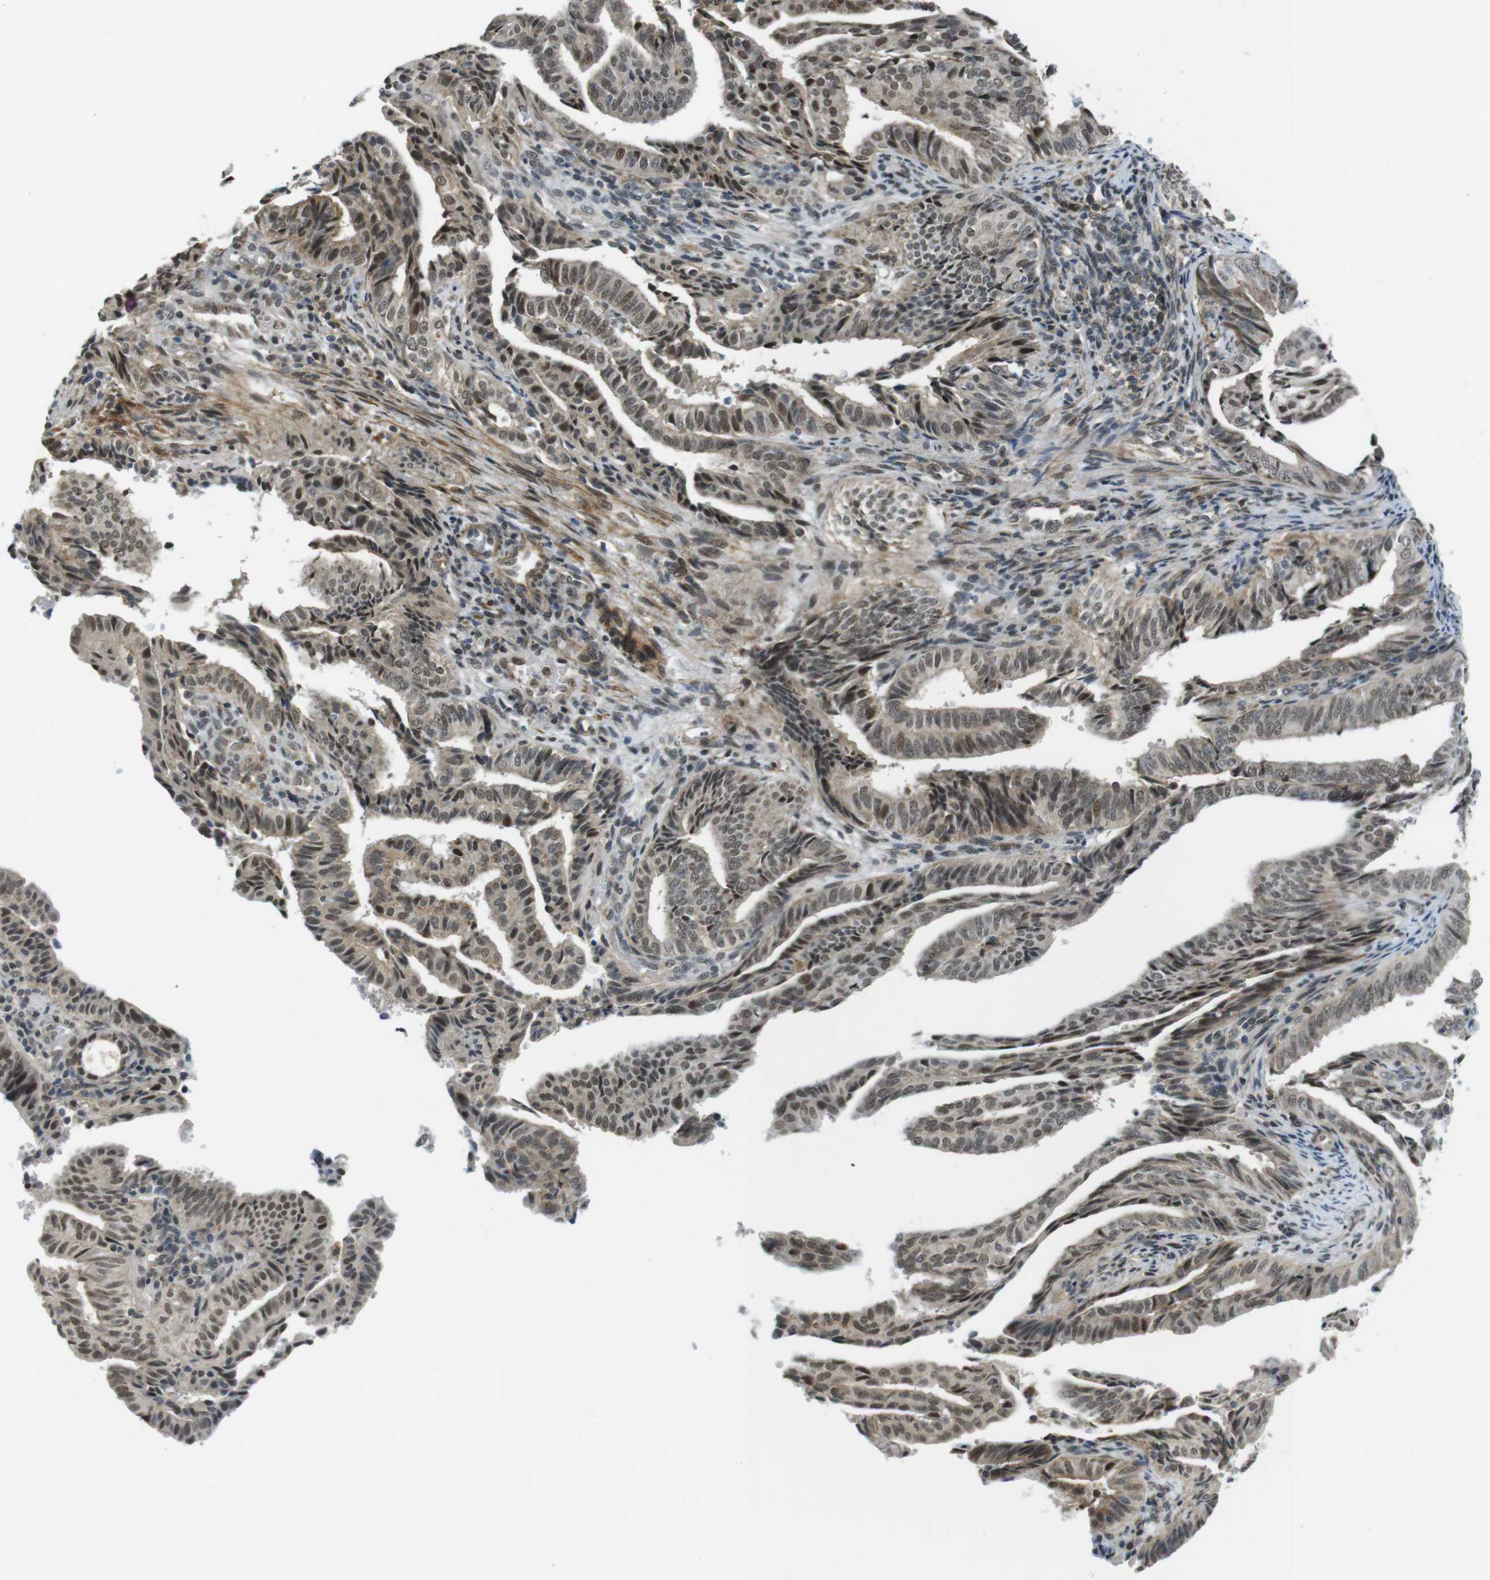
{"staining": {"intensity": "moderate", "quantity": ">75%", "location": "nuclear"}, "tissue": "endometrial cancer", "cell_type": "Tumor cells", "image_type": "cancer", "snomed": [{"axis": "morphology", "description": "Adenocarcinoma, NOS"}, {"axis": "topography", "description": "Endometrium"}], "caption": "Moderate nuclear positivity is present in about >75% of tumor cells in endometrial adenocarcinoma.", "gene": "USP7", "patient": {"sex": "female", "age": 58}}